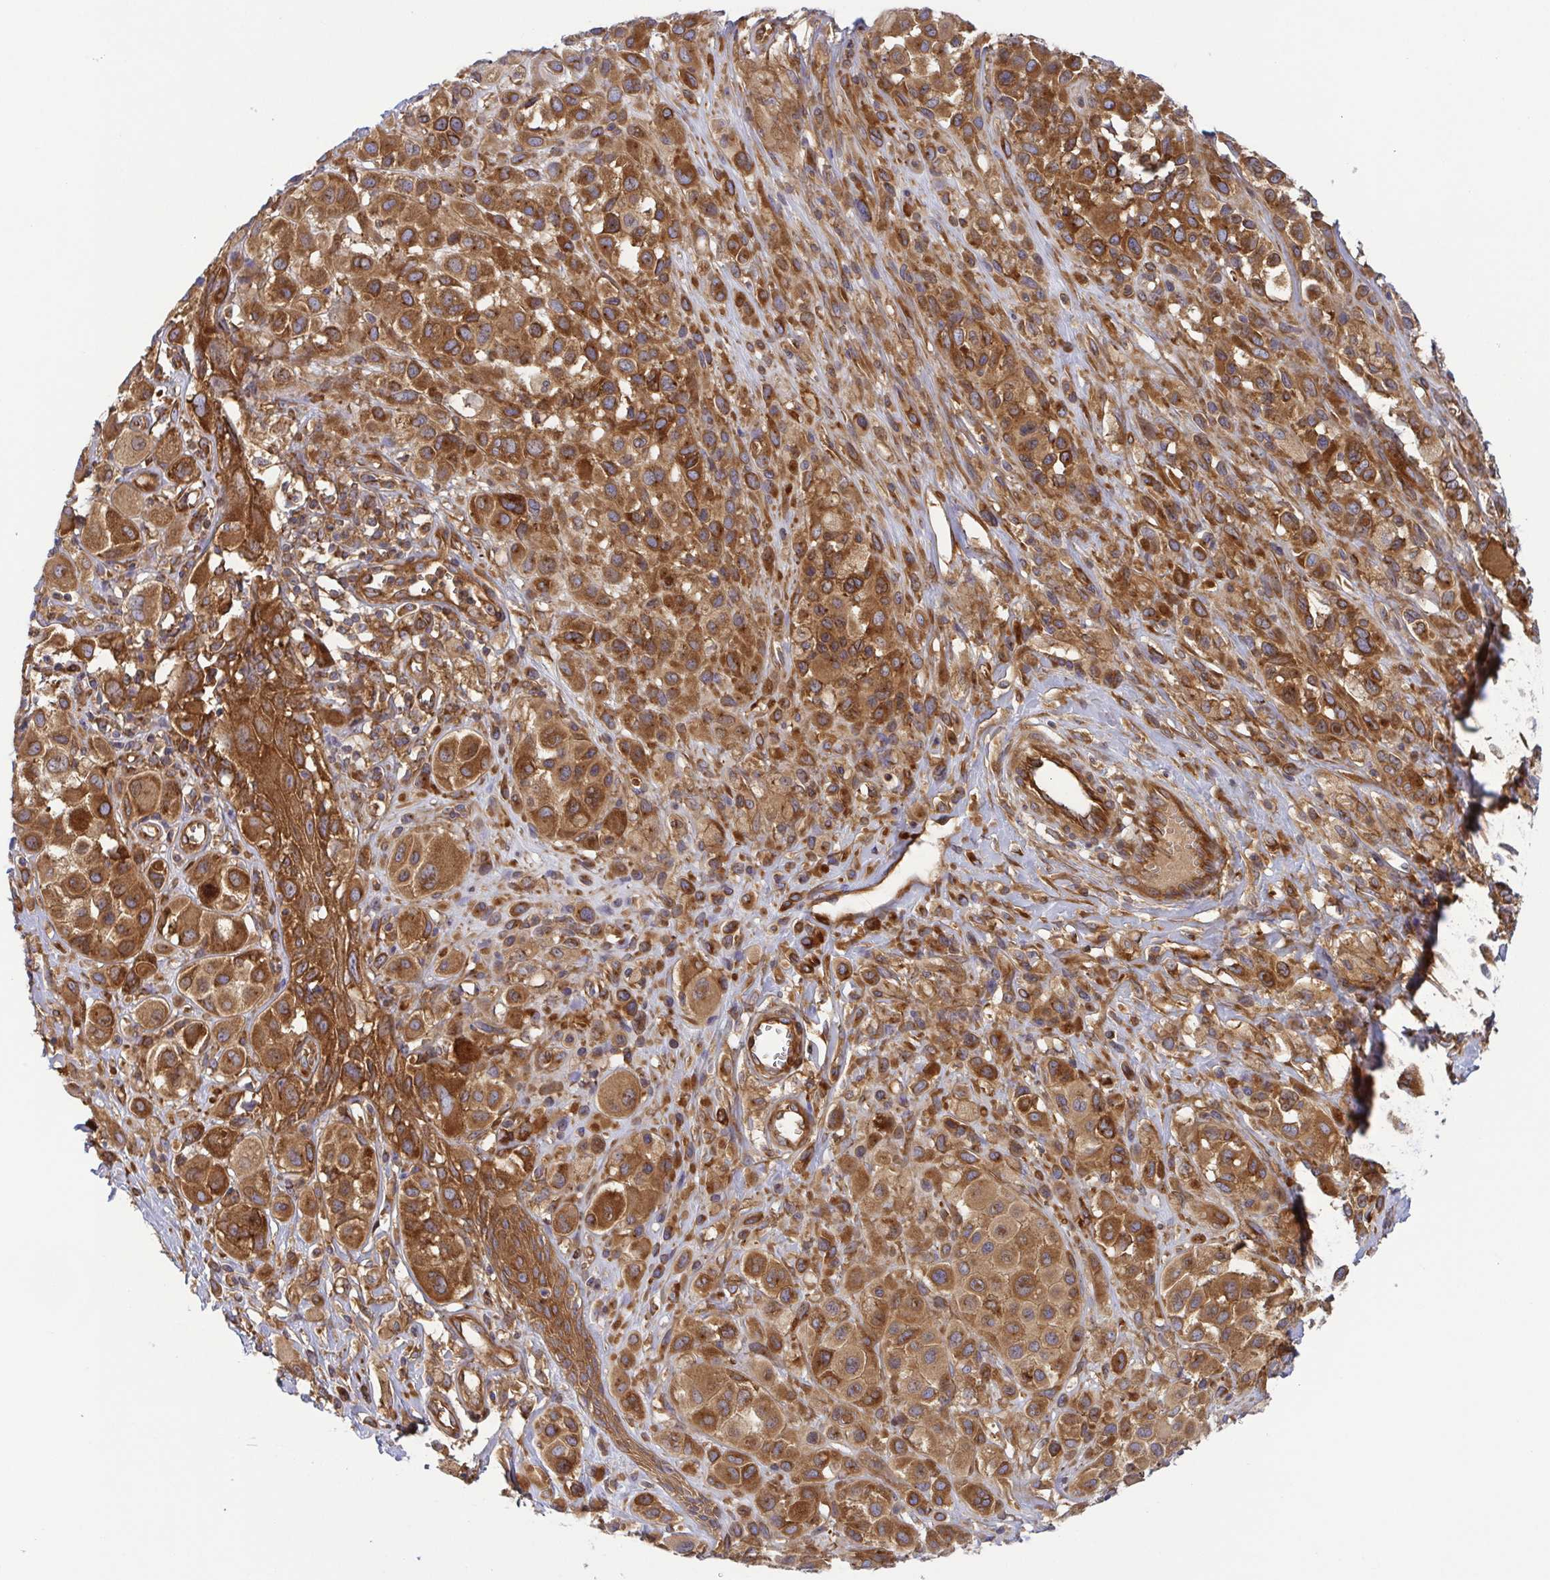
{"staining": {"intensity": "strong", "quantity": ">75%", "location": "cytoplasmic/membranous"}, "tissue": "melanoma", "cell_type": "Tumor cells", "image_type": "cancer", "snomed": [{"axis": "morphology", "description": "Malignant melanoma, NOS"}, {"axis": "topography", "description": "Skin"}], "caption": "Strong cytoplasmic/membranous staining for a protein is appreciated in about >75% of tumor cells of malignant melanoma using IHC.", "gene": "KIF5B", "patient": {"sex": "male", "age": 77}}